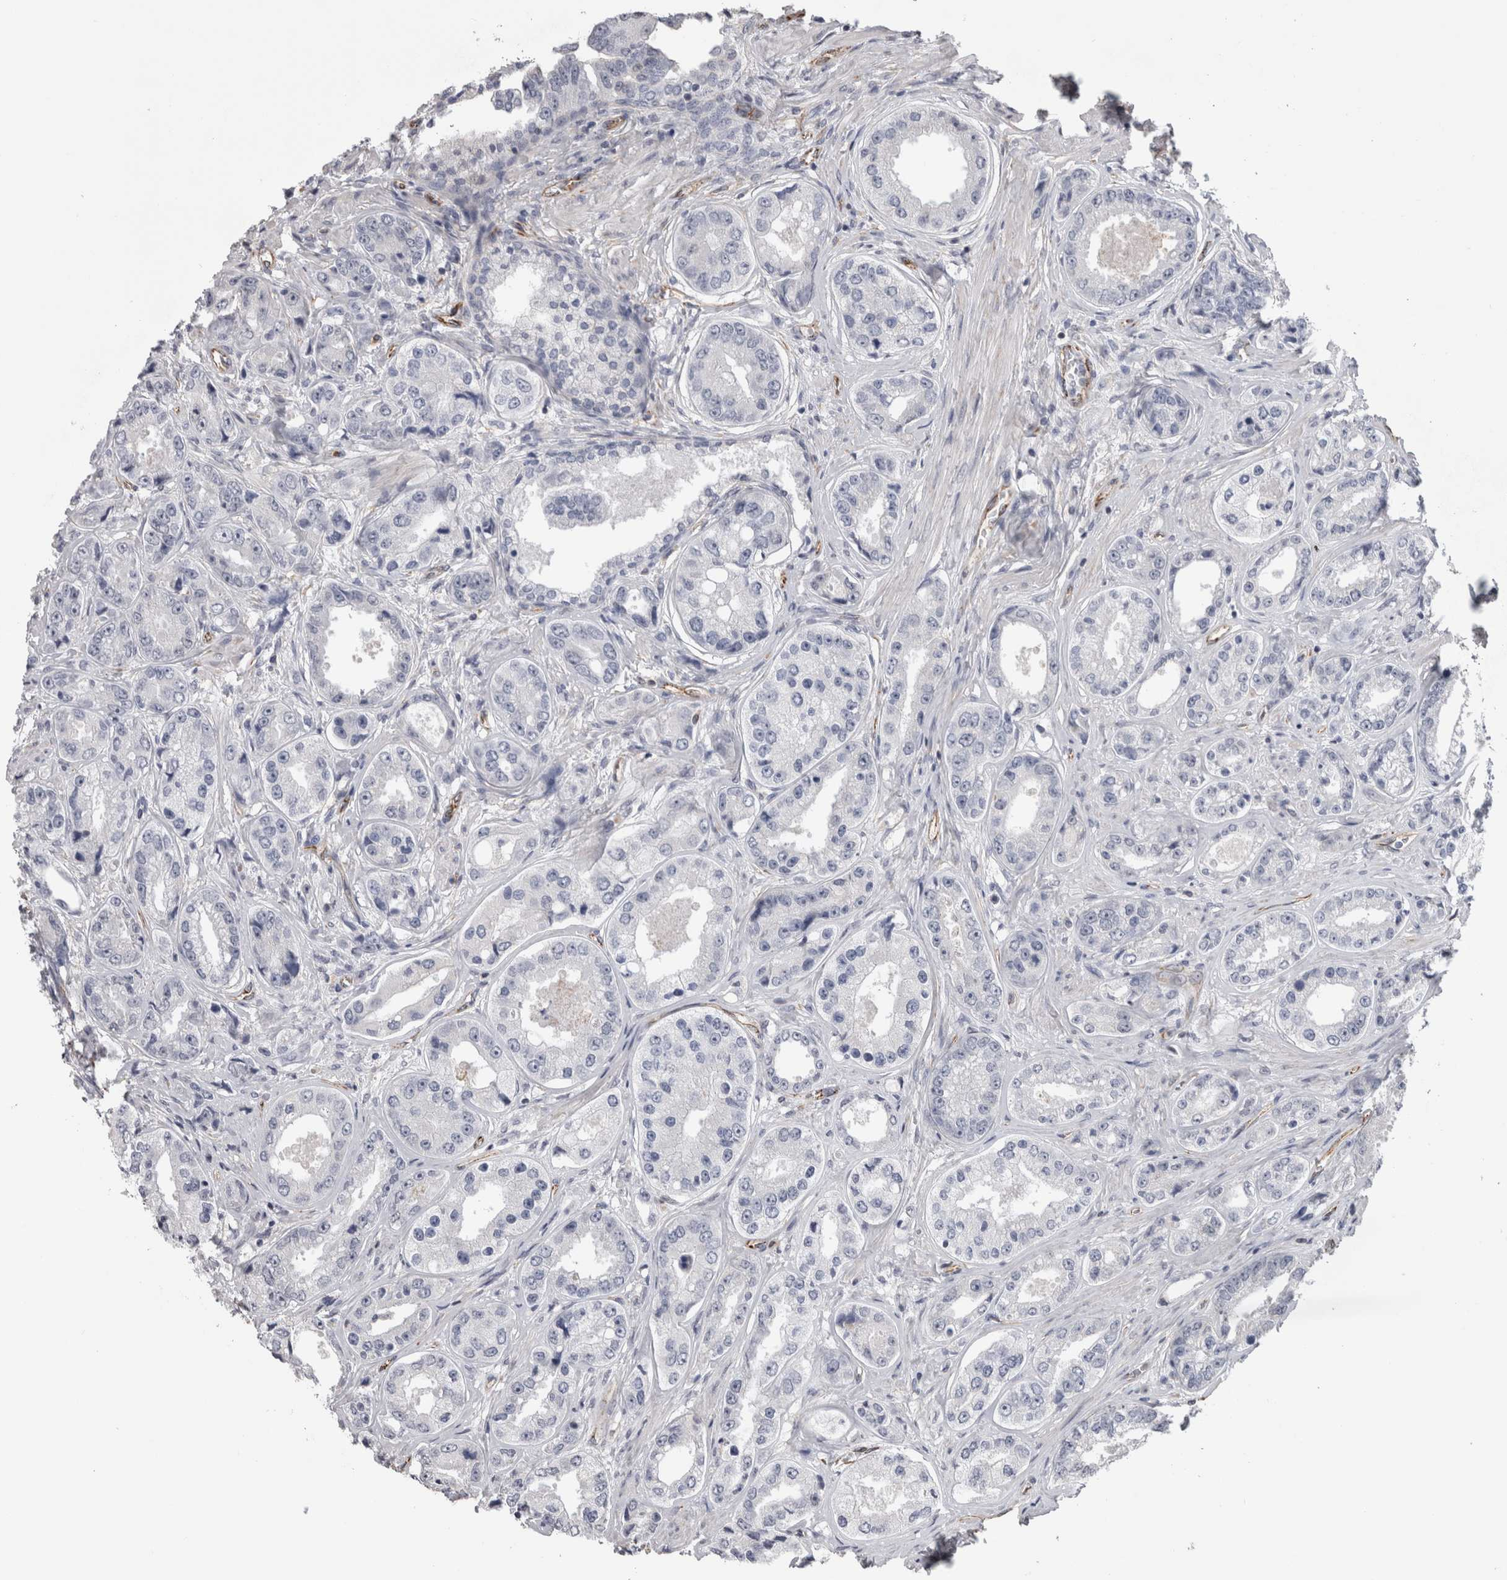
{"staining": {"intensity": "negative", "quantity": "none", "location": "none"}, "tissue": "prostate cancer", "cell_type": "Tumor cells", "image_type": "cancer", "snomed": [{"axis": "morphology", "description": "Adenocarcinoma, High grade"}, {"axis": "topography", "description": "Prostate"}], "caption": "Photomicrograph shows no protein positivity in tumor cells of prostate adenocarcinoma (high-grade) tissue.", "gene": "ACOT7", "patient": {"sex": "male", "age": 61}}